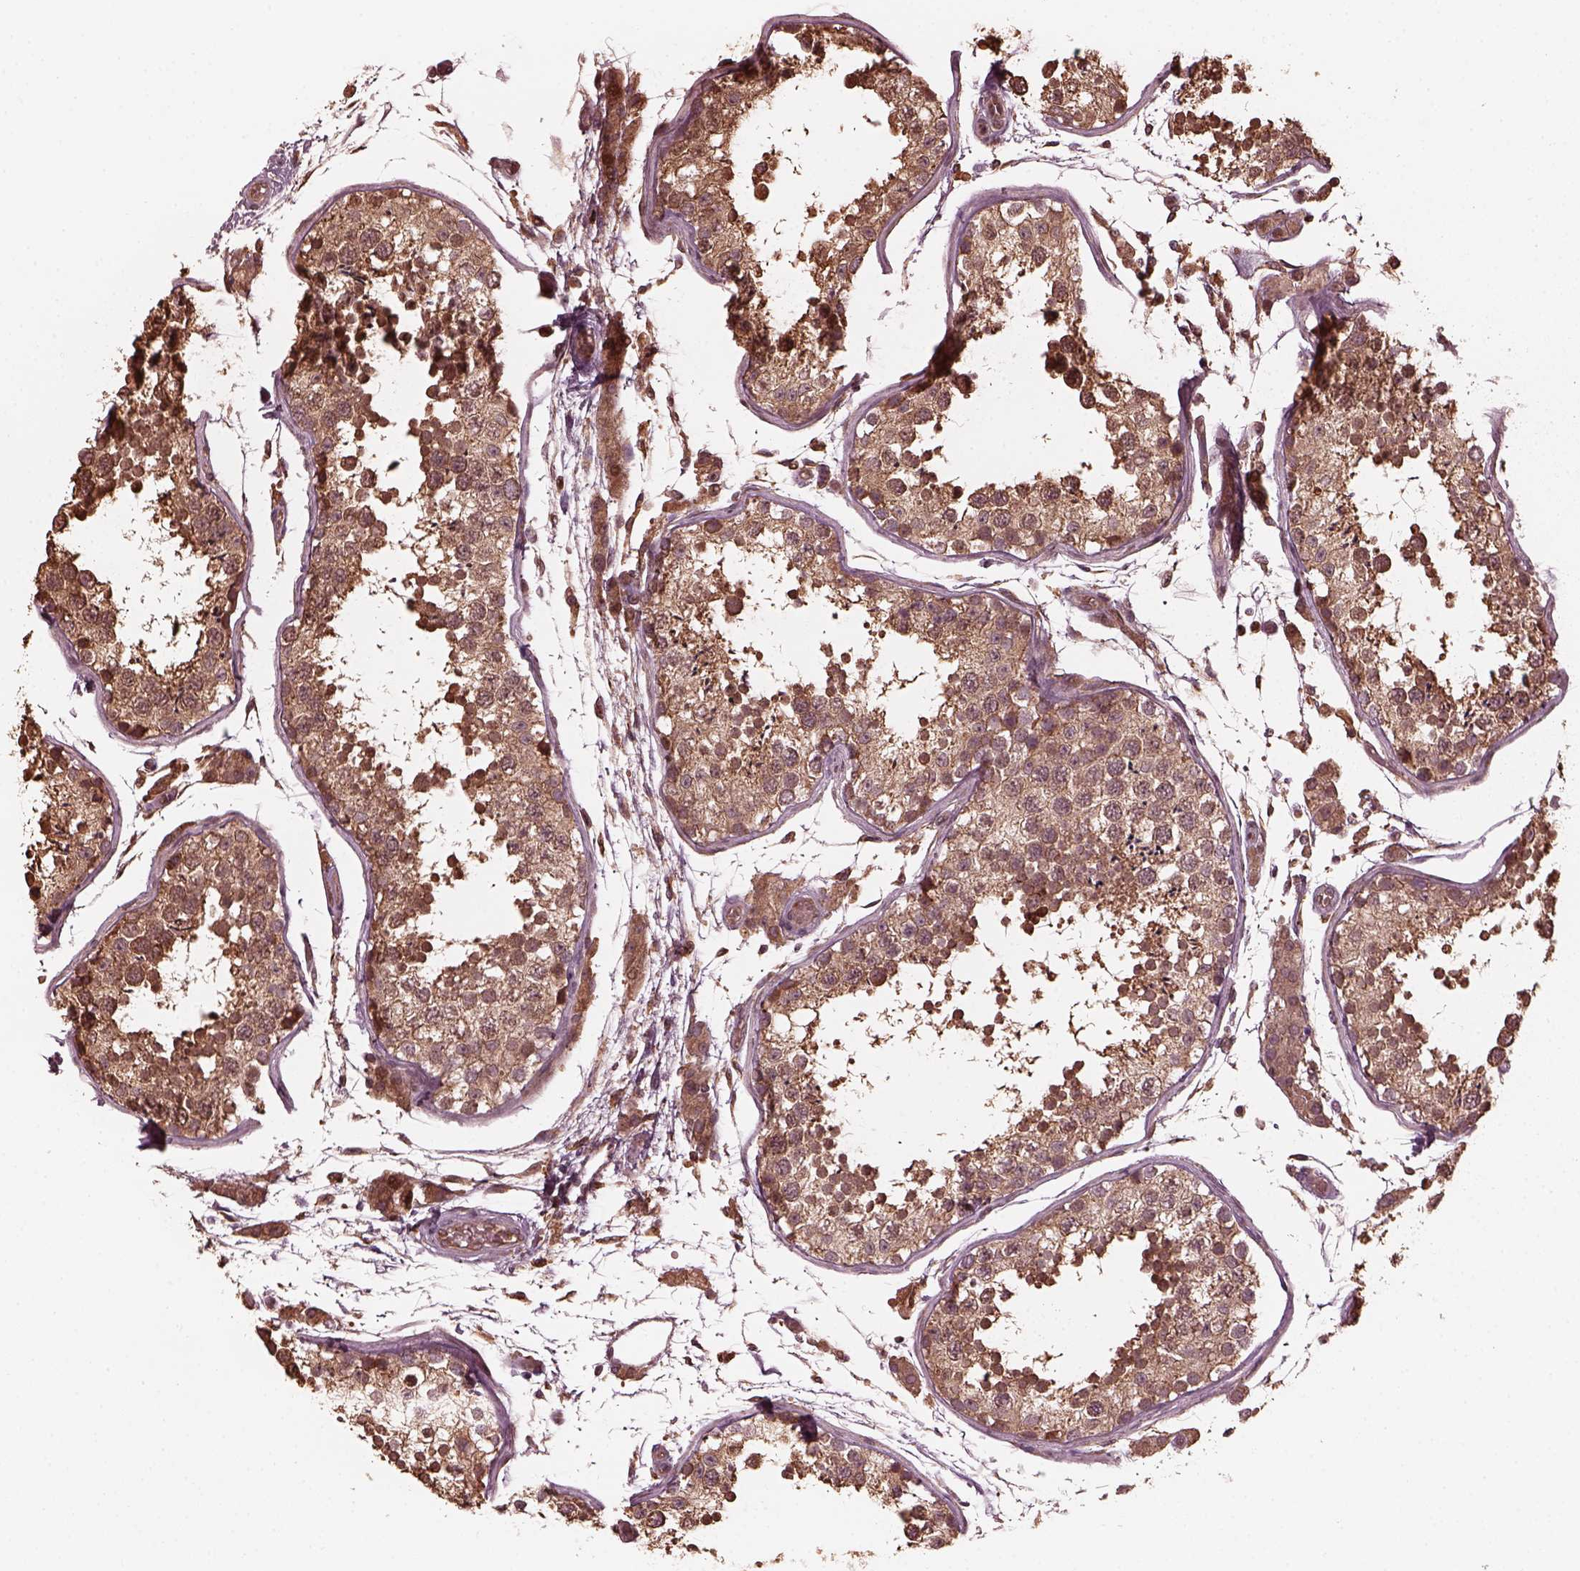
{"staining": {"intensity": "moderate", "quantity": ">75%", "location": "cytoplasmic/membranous"}, "tissue": "testis", "cell_type": "Cells in seminiferous ducts", "image_type": "normal", "snomed": [{"axis": "morphology", "description": "Normal tissue, NOS"}, {"axis": "topography", "description": "Testis"}], "caption": "Immunohistochemistry (IHC) histopathology image of benign testis stained for a protein (brown), which exhibits medium levels of moderate cytoplasmic/membranous positivity in approximately >75% of cells in seminiferous ducts.", "gene": "ZNF292", "patient": {"sex": "male", "age": 29}}